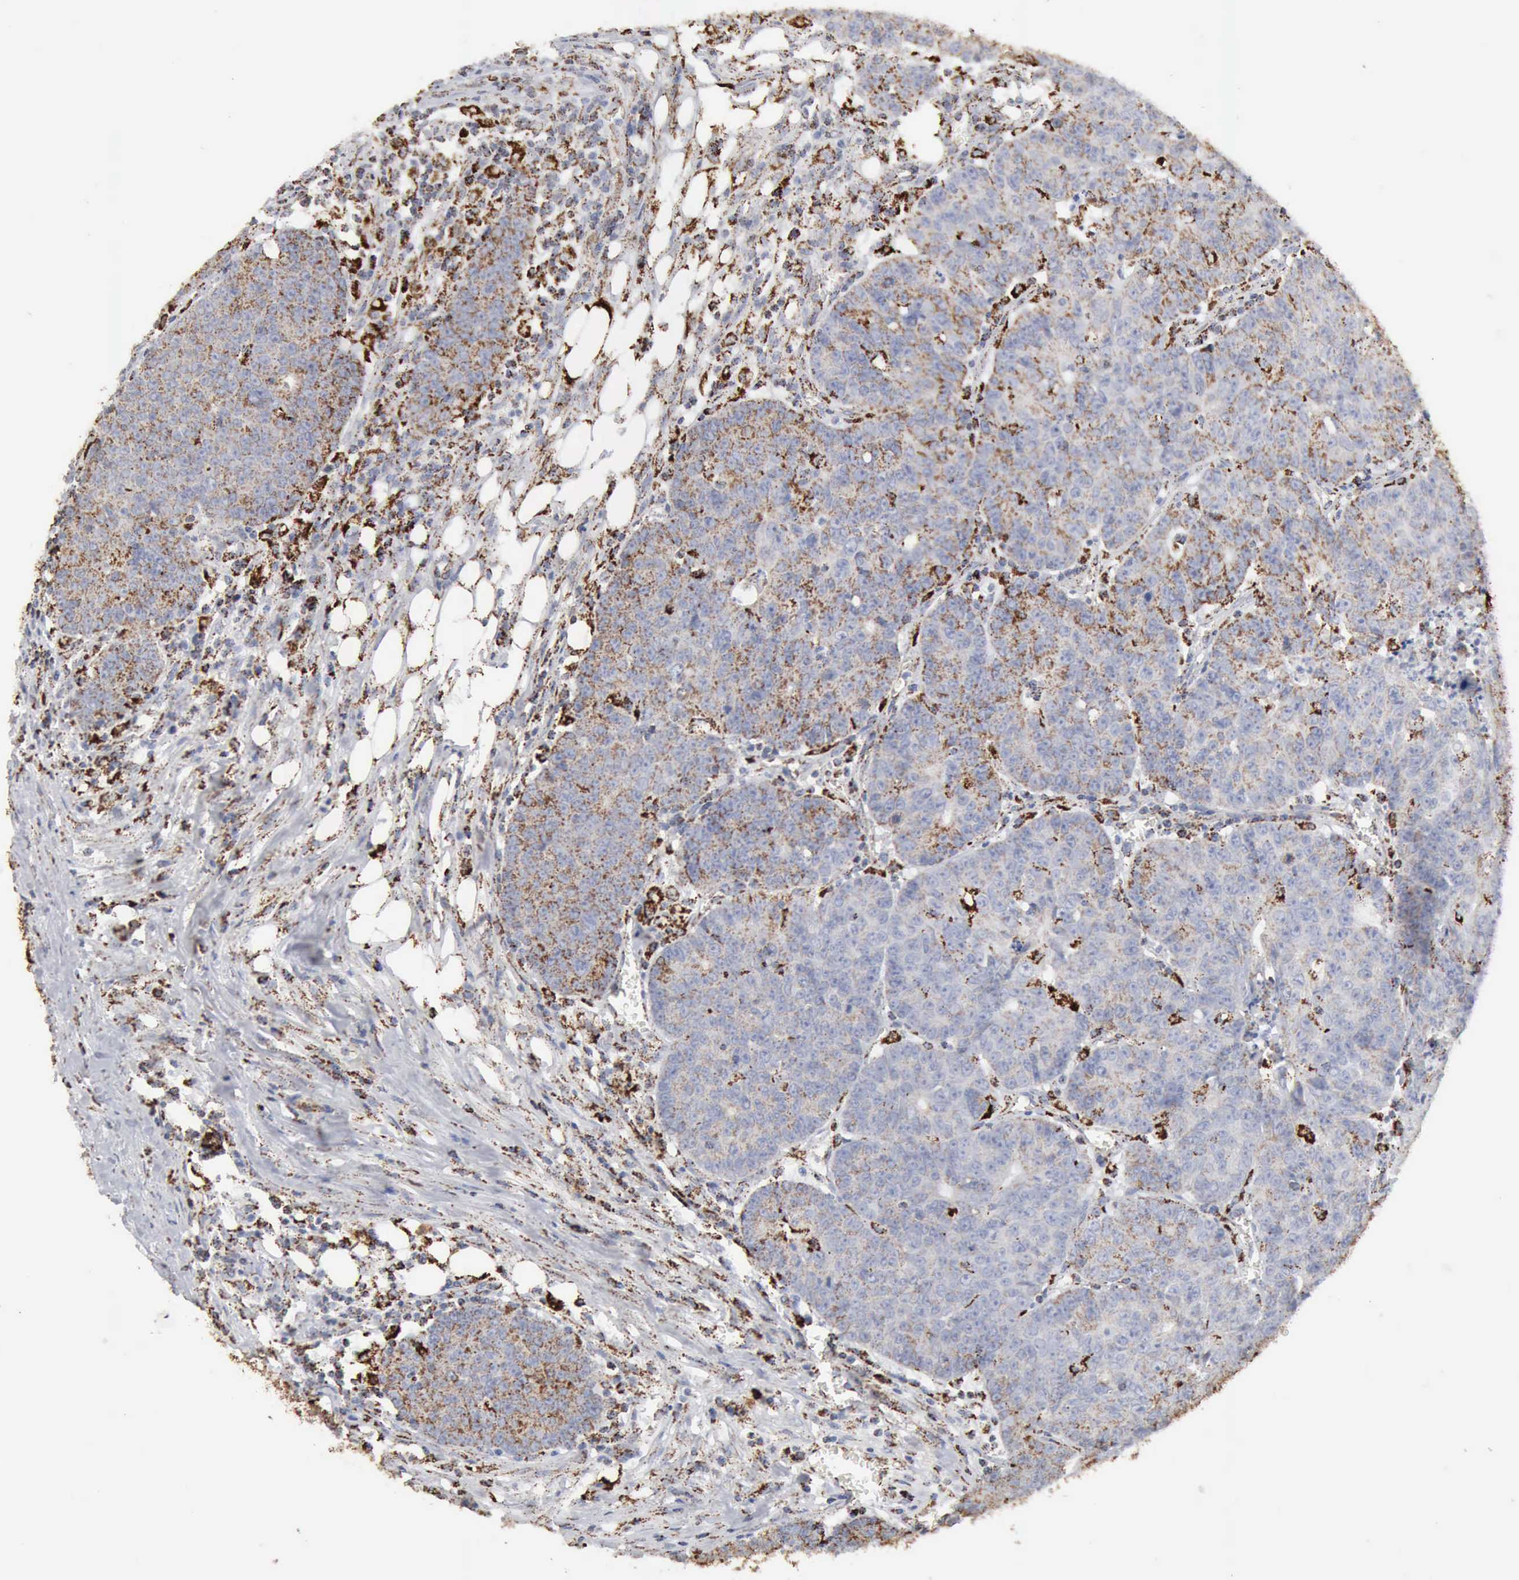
{"staining": {"intensity": "moderate", "quantity": "25%-75%", "location": "cytoplasmic/membranous"}, "tissue": "colorectal cancer", "cell_type": "Tumor cells", "image_type": "cancer", "snomed": [{"axis": "morphology", "description": "Adenocarcinoma, NOS"}, {"axis": "topography", "description": "Colon"}], "caption": "A brown stain highlights moderate cytoplasmic/membranous positivity of a protein in human adenocarcinoma (colorectal) tumor cells. The protein is shown in brown color, while the nuclei are stained blue.", "gene": "ACO2", "patient": {"sex": "female", "age": 53}}